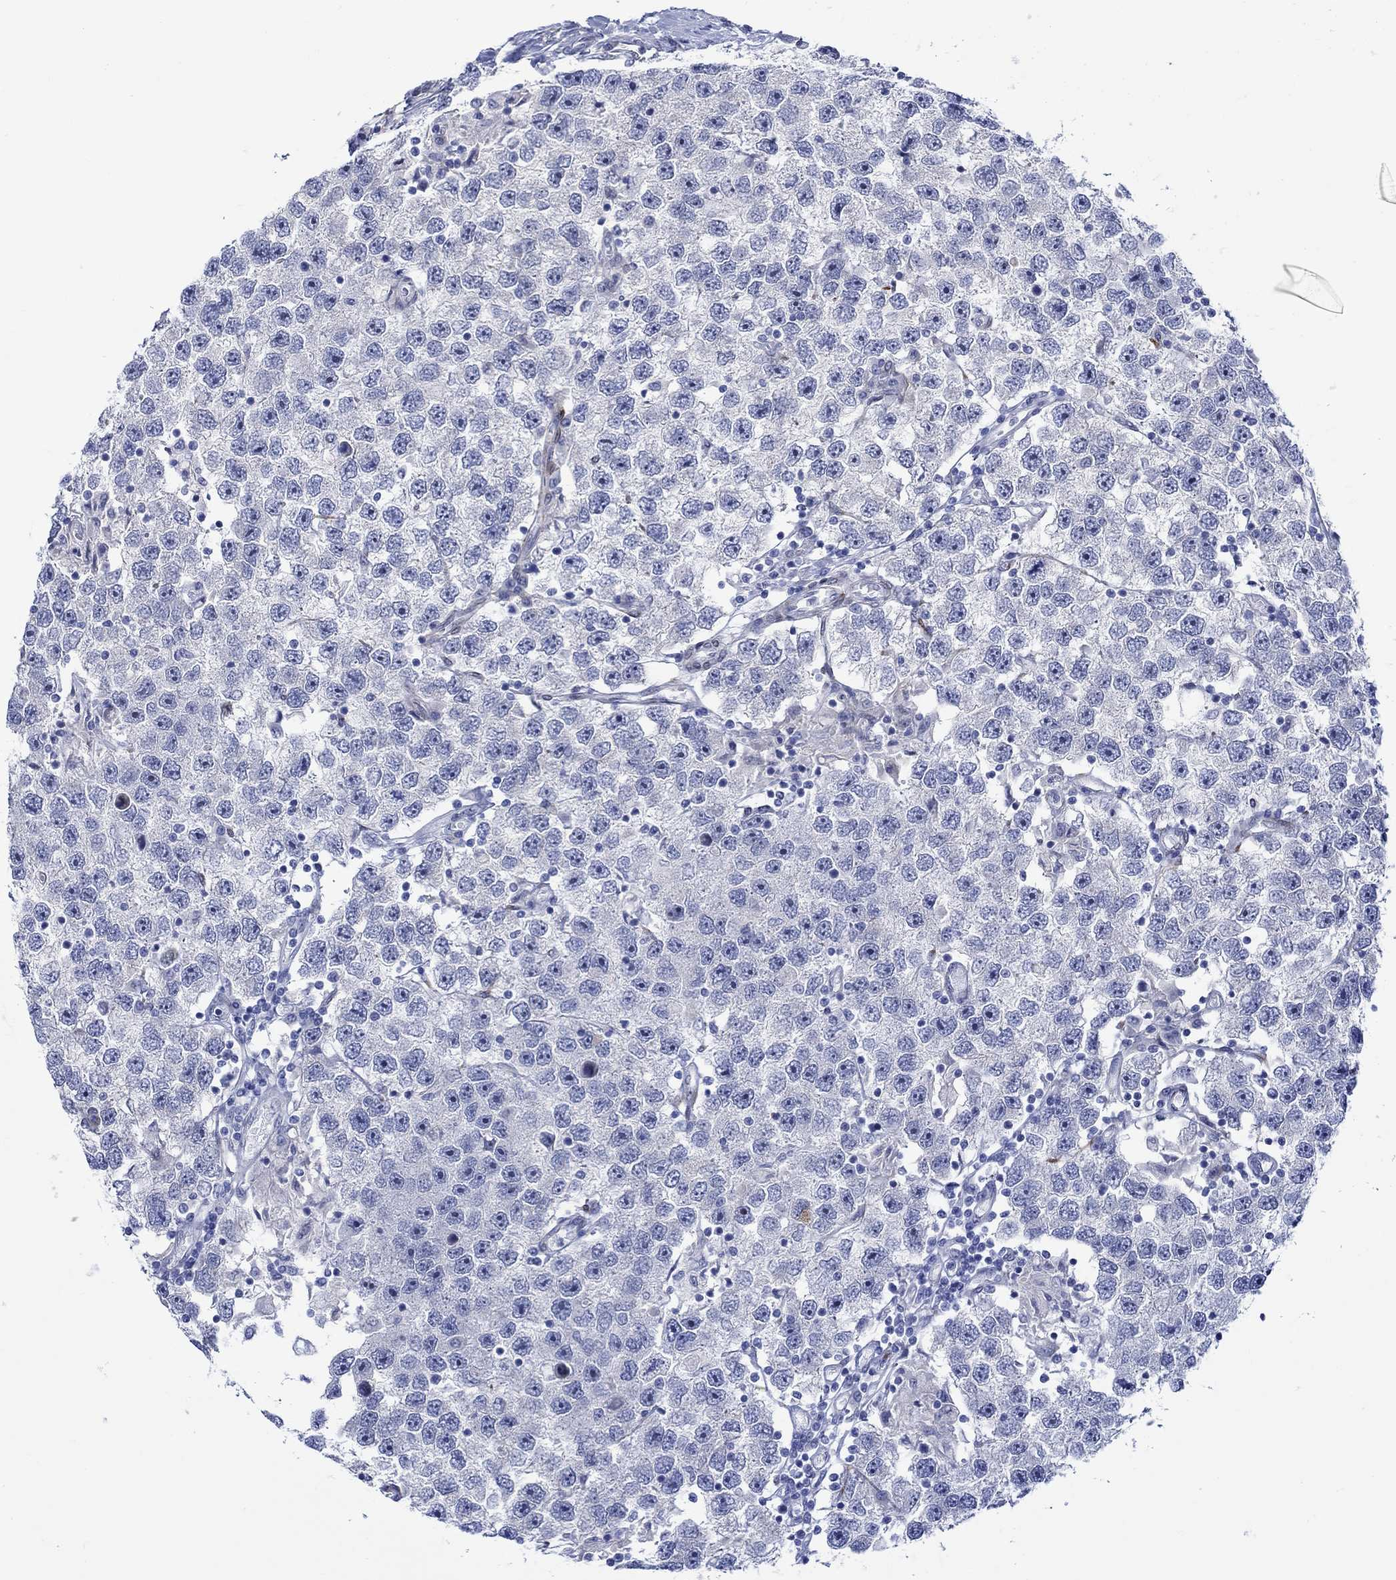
{"staining": {"intensity": "negative", "quantity": "none", "location": "none"}, "tissue": "testis cancer", "cell_type": "Tumor cells", "image_type": "cancer", "snomed": [{"axis": "morphology", "description": "Seminoma, NOS"}, {"axis": "topography", "description": "Testis"}], "caption": "IHC image of human testis cancer stained for a protein (brown), which shows no expression in tumor cells.", "gene": "KSR2", "patient": {"sex": "male", "age": 26}}